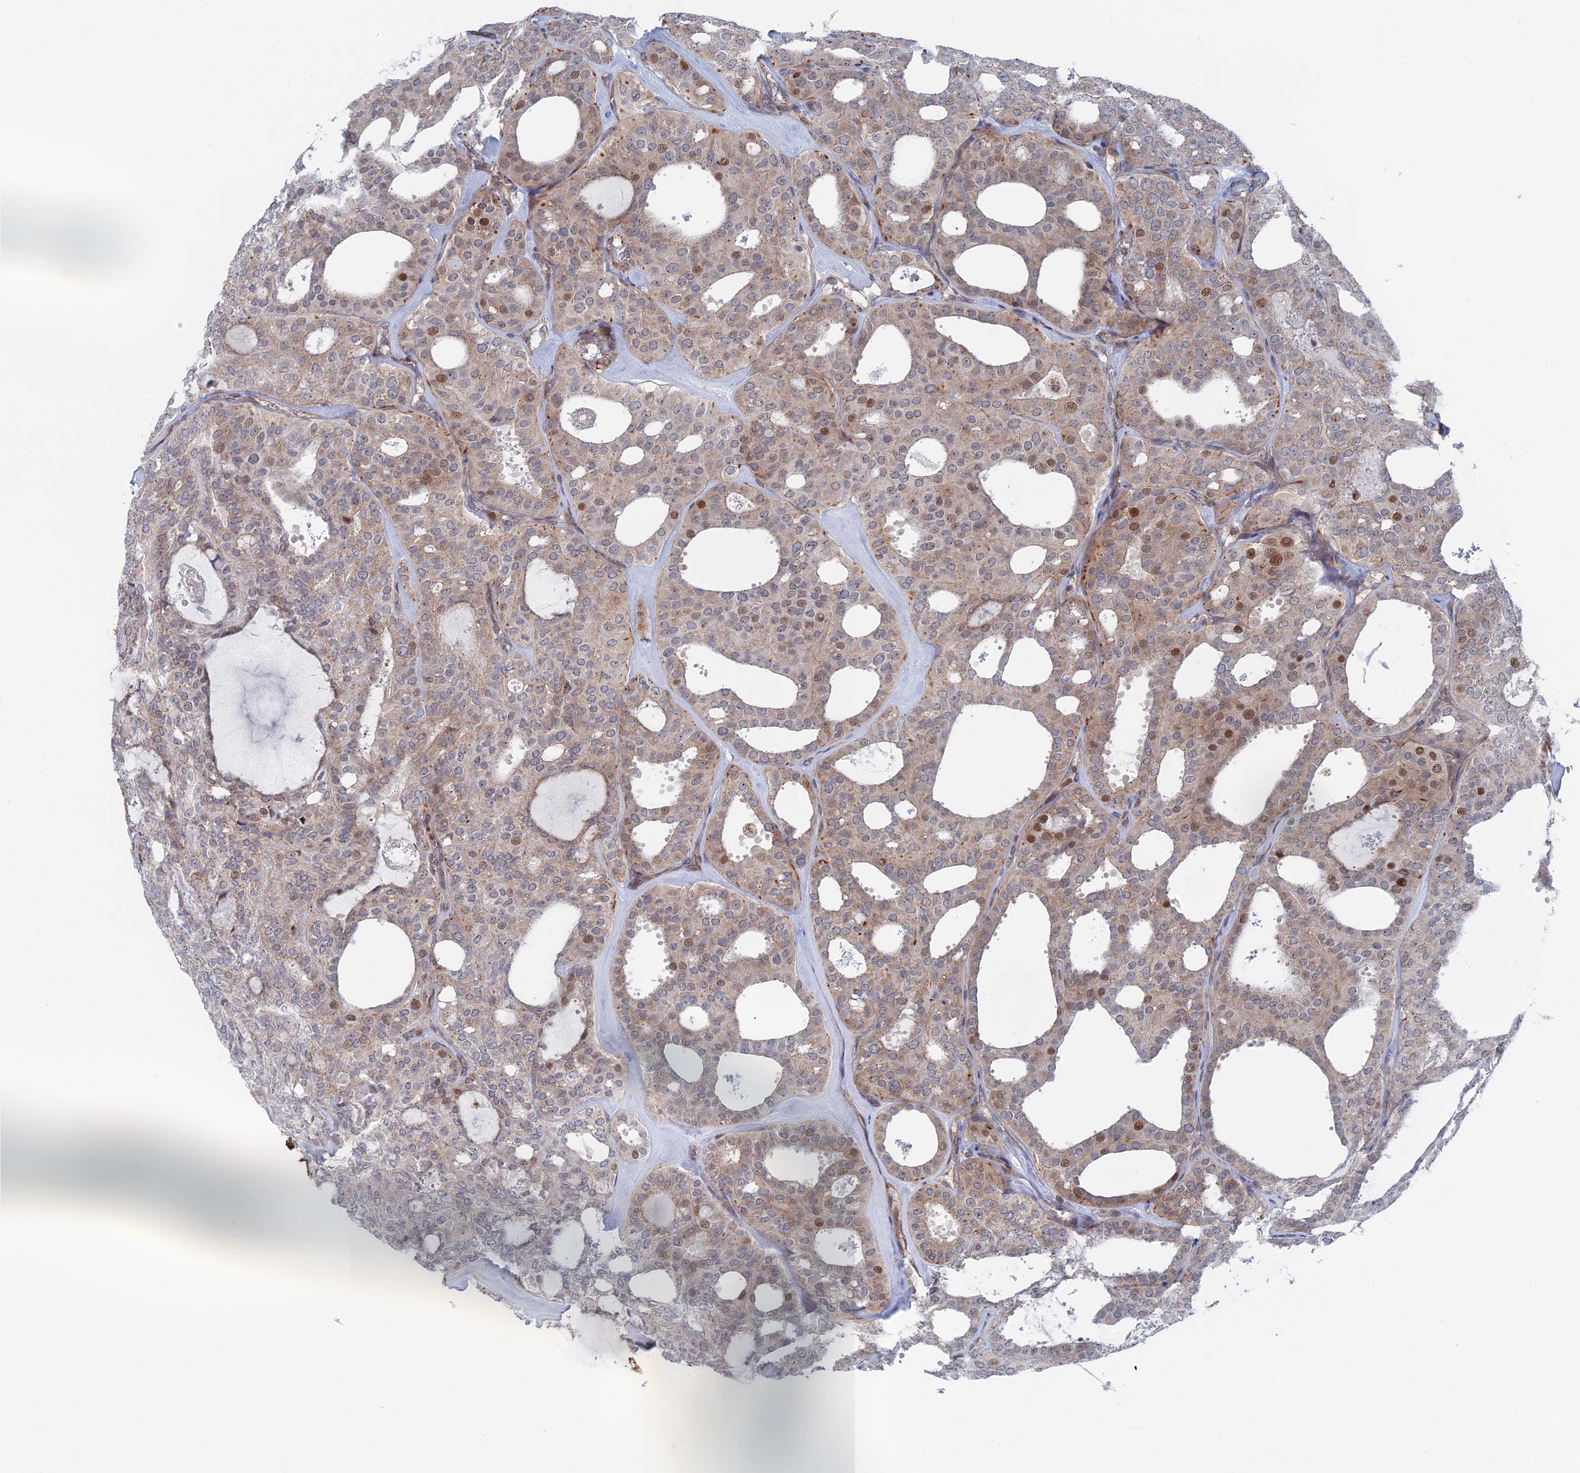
{"staining": {"intensity": "moderate", "quantity": "<25%", "location": "nuclear"}, "tissue": "thyroid cancer", "cell_type": "Tumor cells", "image_type": "cancer", "snomed": [{"axis": "morphology", "description": "Follicular adenoma carcinoma, NOS"}, {"axis": "topography", "description": "Thyroid gland"}], "caption": "Follicular adenoma carcinoma (thyroid) tissue reveals moderate nuclear positivity in about <25% of tumor cells, visualized by immunohistochemistry. (DAB IHC, brown staining for protein, blue staining for nuclei).", "gene": "IL7", "patient": {"sex": "male", "age": 75}}